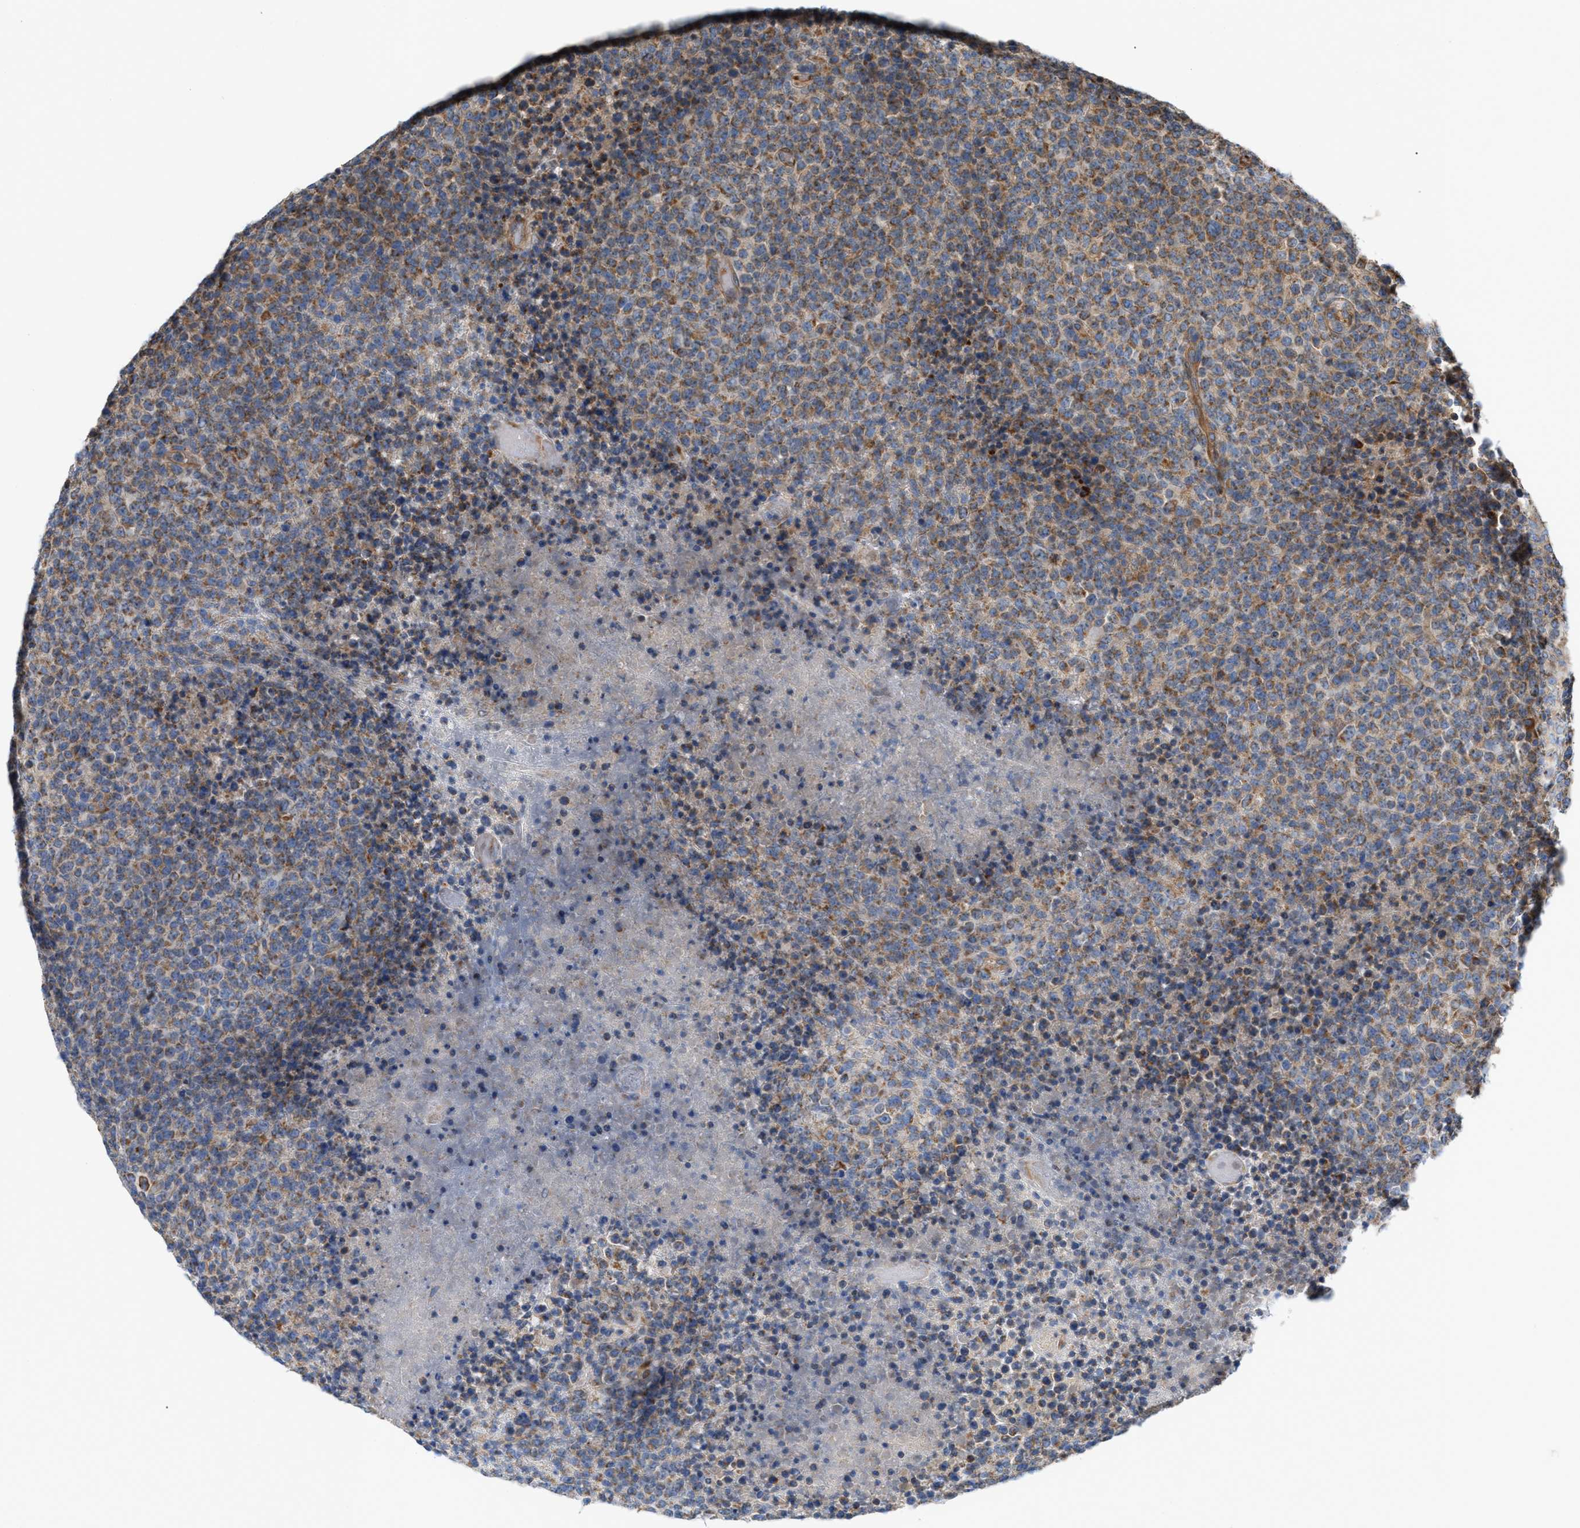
{"staining": {"intensity": "weak", "quantity": "25%-75%", "location": "cytoplasmic/membranous"}, "tissue": "lymphoma", "cell_type": "Tumor cells", "image_type": "cancer", "snomed": [{"axis": "morphology", "description": "Malignant lymphoma, non-Hodgkin's type, High grade"}, {"axis": "topography", "description": "Lymph node"}], "caption": "There is low levels of weak cytoplasmic/membranous expression in tumor cells of lymphoma, as demonstrated by immunohistochemical staining (brown color).", "gene": "OXSM", "patient": {"sex": "male", "age": 13}}